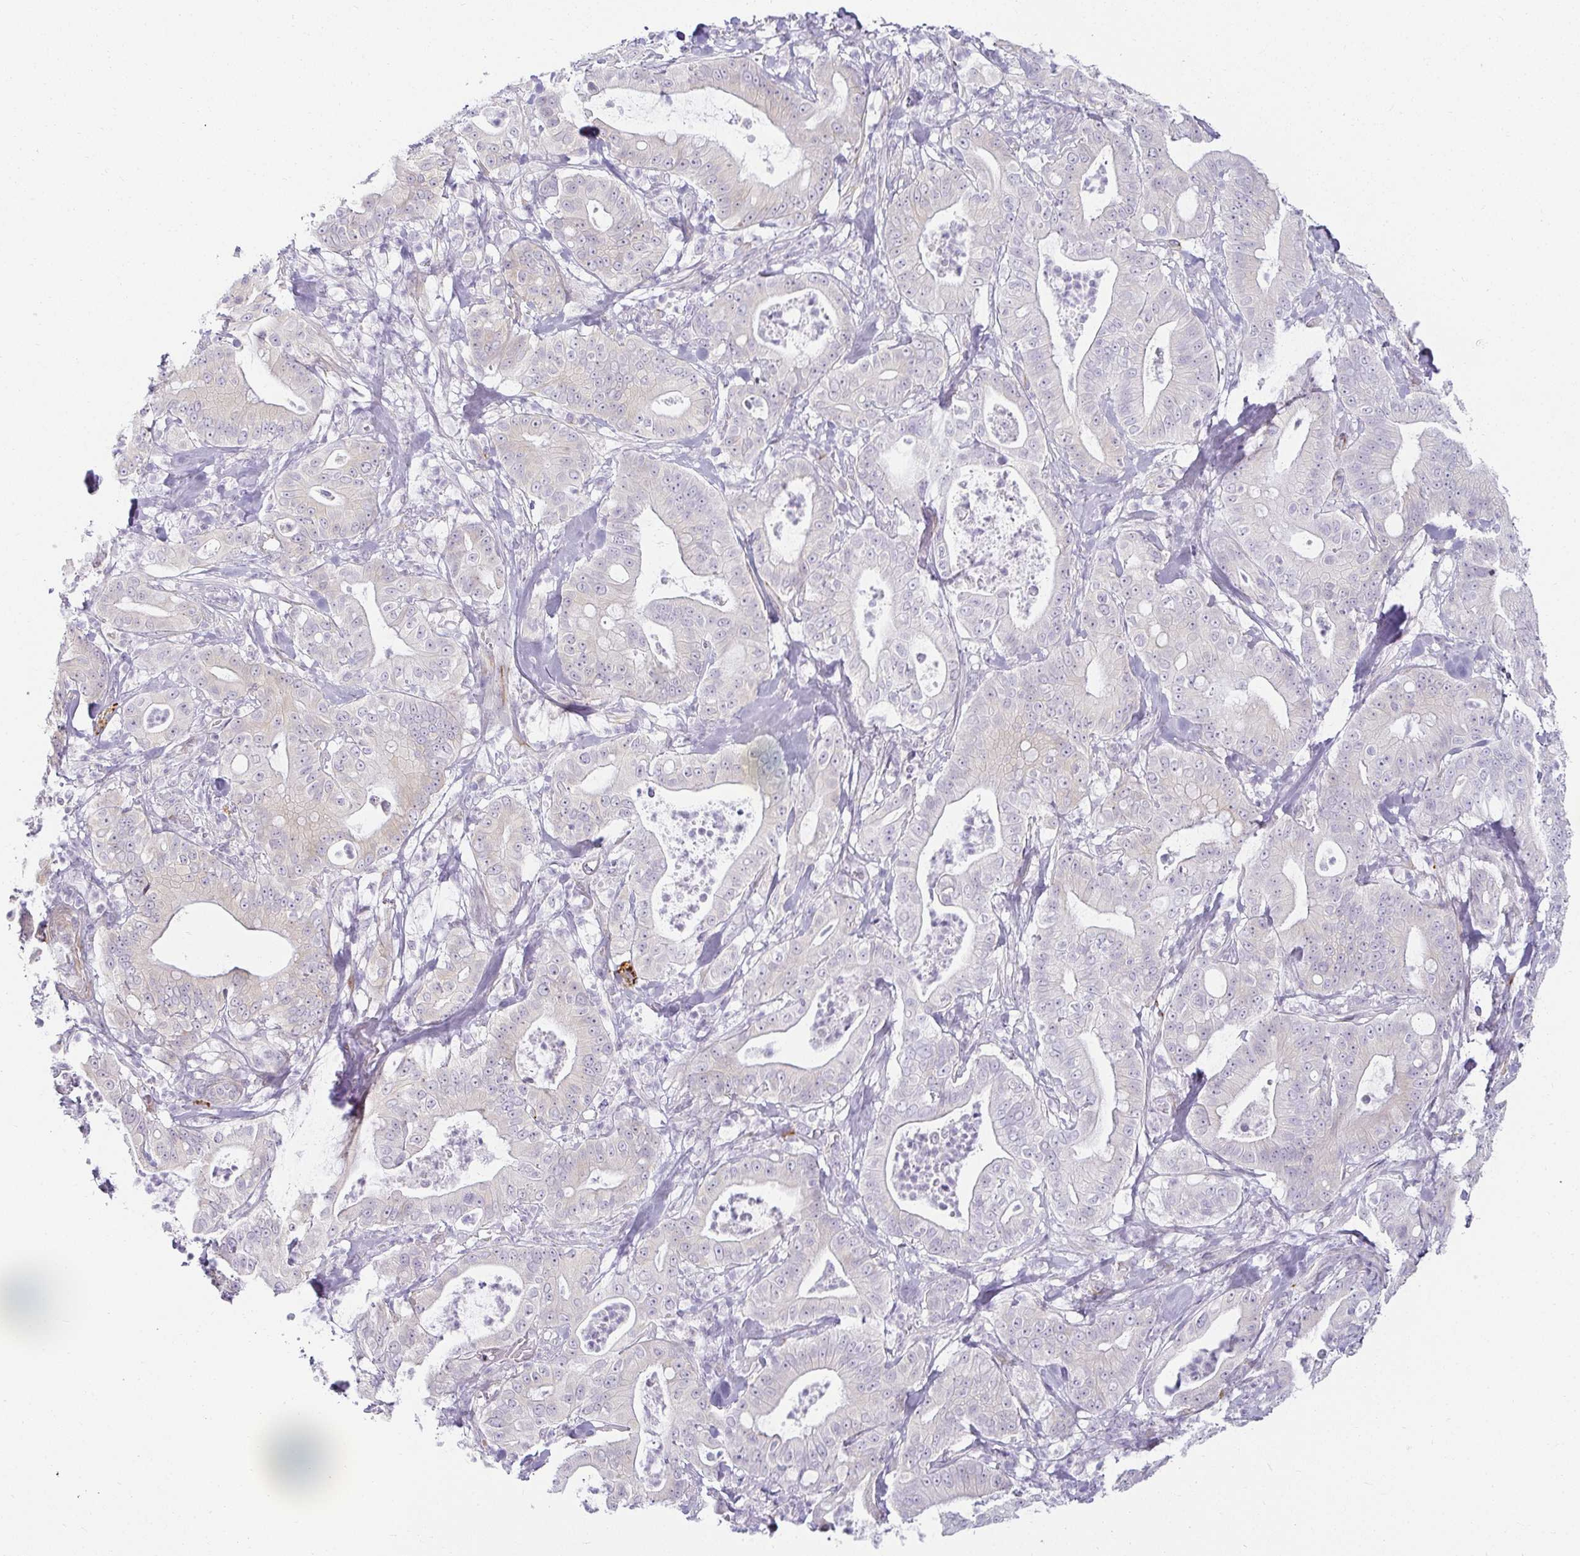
{"staining": {"intensity": "negative", "quantity": "none", "location": "none"}, "tissue": "pancreatic cancer", "cell_type": "Tumor cells", "image_type": "cancer", "snomed": [{"axis": "morphology", "description": "Adenocarcinoma, NOS"}, {"axis": "topography", "description": "Pancreas"}], "caption": "This is a image of immunohistochemistry staining of adenocarcinoma (pancreatic), which shows no staining in tumor cells. (Brightfield microscopy of DAB (3,3'-diaminobenzidine) immunohistochemistry at high magnification).", "gene": "ACAN", "patient": {"sex": "male", "age": 71}}